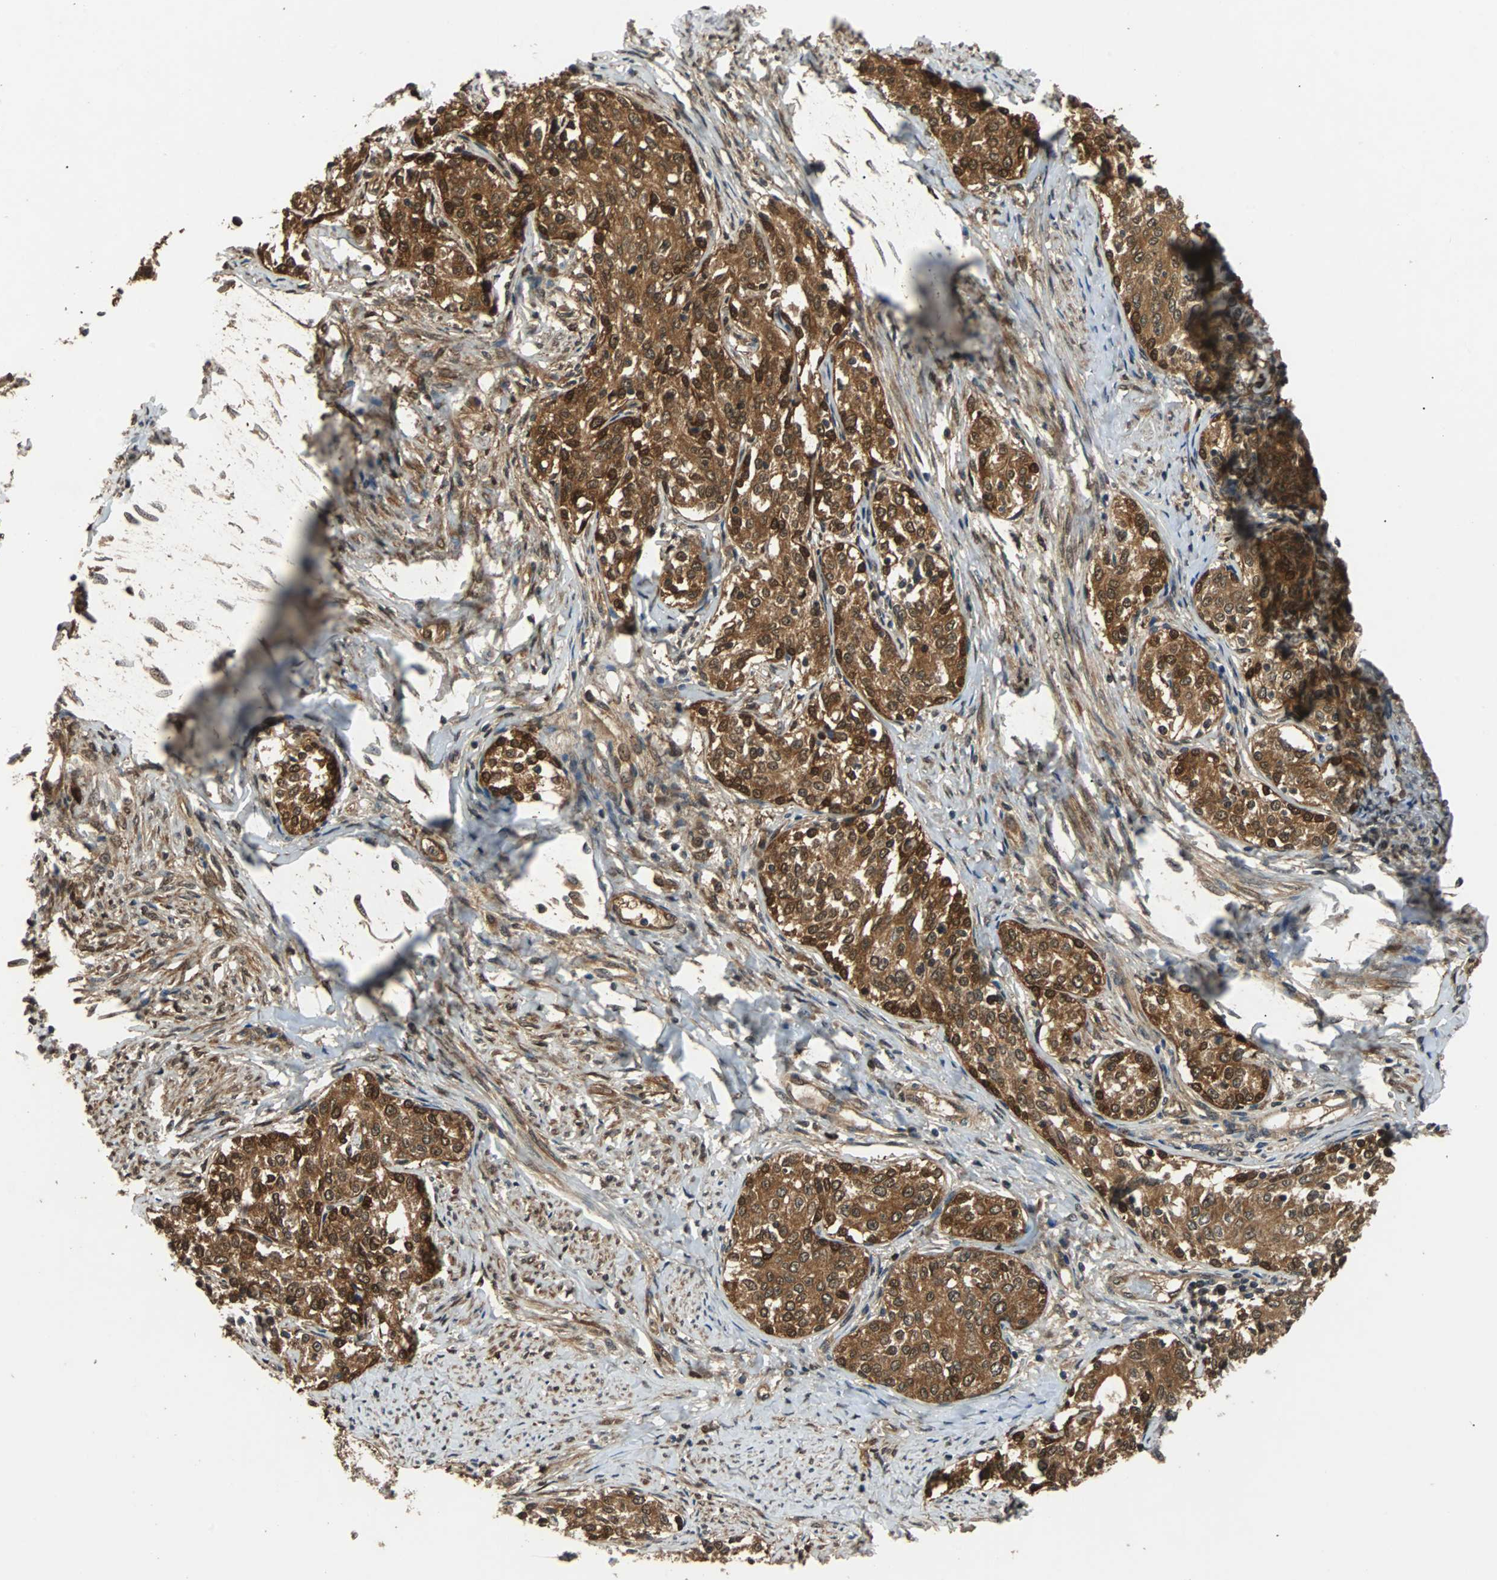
{"staining": {"intensity": "strong", "quantity": ">75%", "location": "cytoplasmic/membranous,nuclear"}, "tissue": "cervical cancer", "cell_type": "Tumor cells", "image_type": "cancer", "snomed": [{"axis": "morphology", "description": "Squamous cell carcinoma, NOS"}, {"axis": "morphology", "description": "Adenocarcinoma, NOS"}, {"axis": "topography", "description": "Cervix"}], "caption": "Cervical cancer stained with a protein marker shows strong staining in tumor cells.", "gene": "PRDX6", "patient": {"sex": "female", "age": 52}}